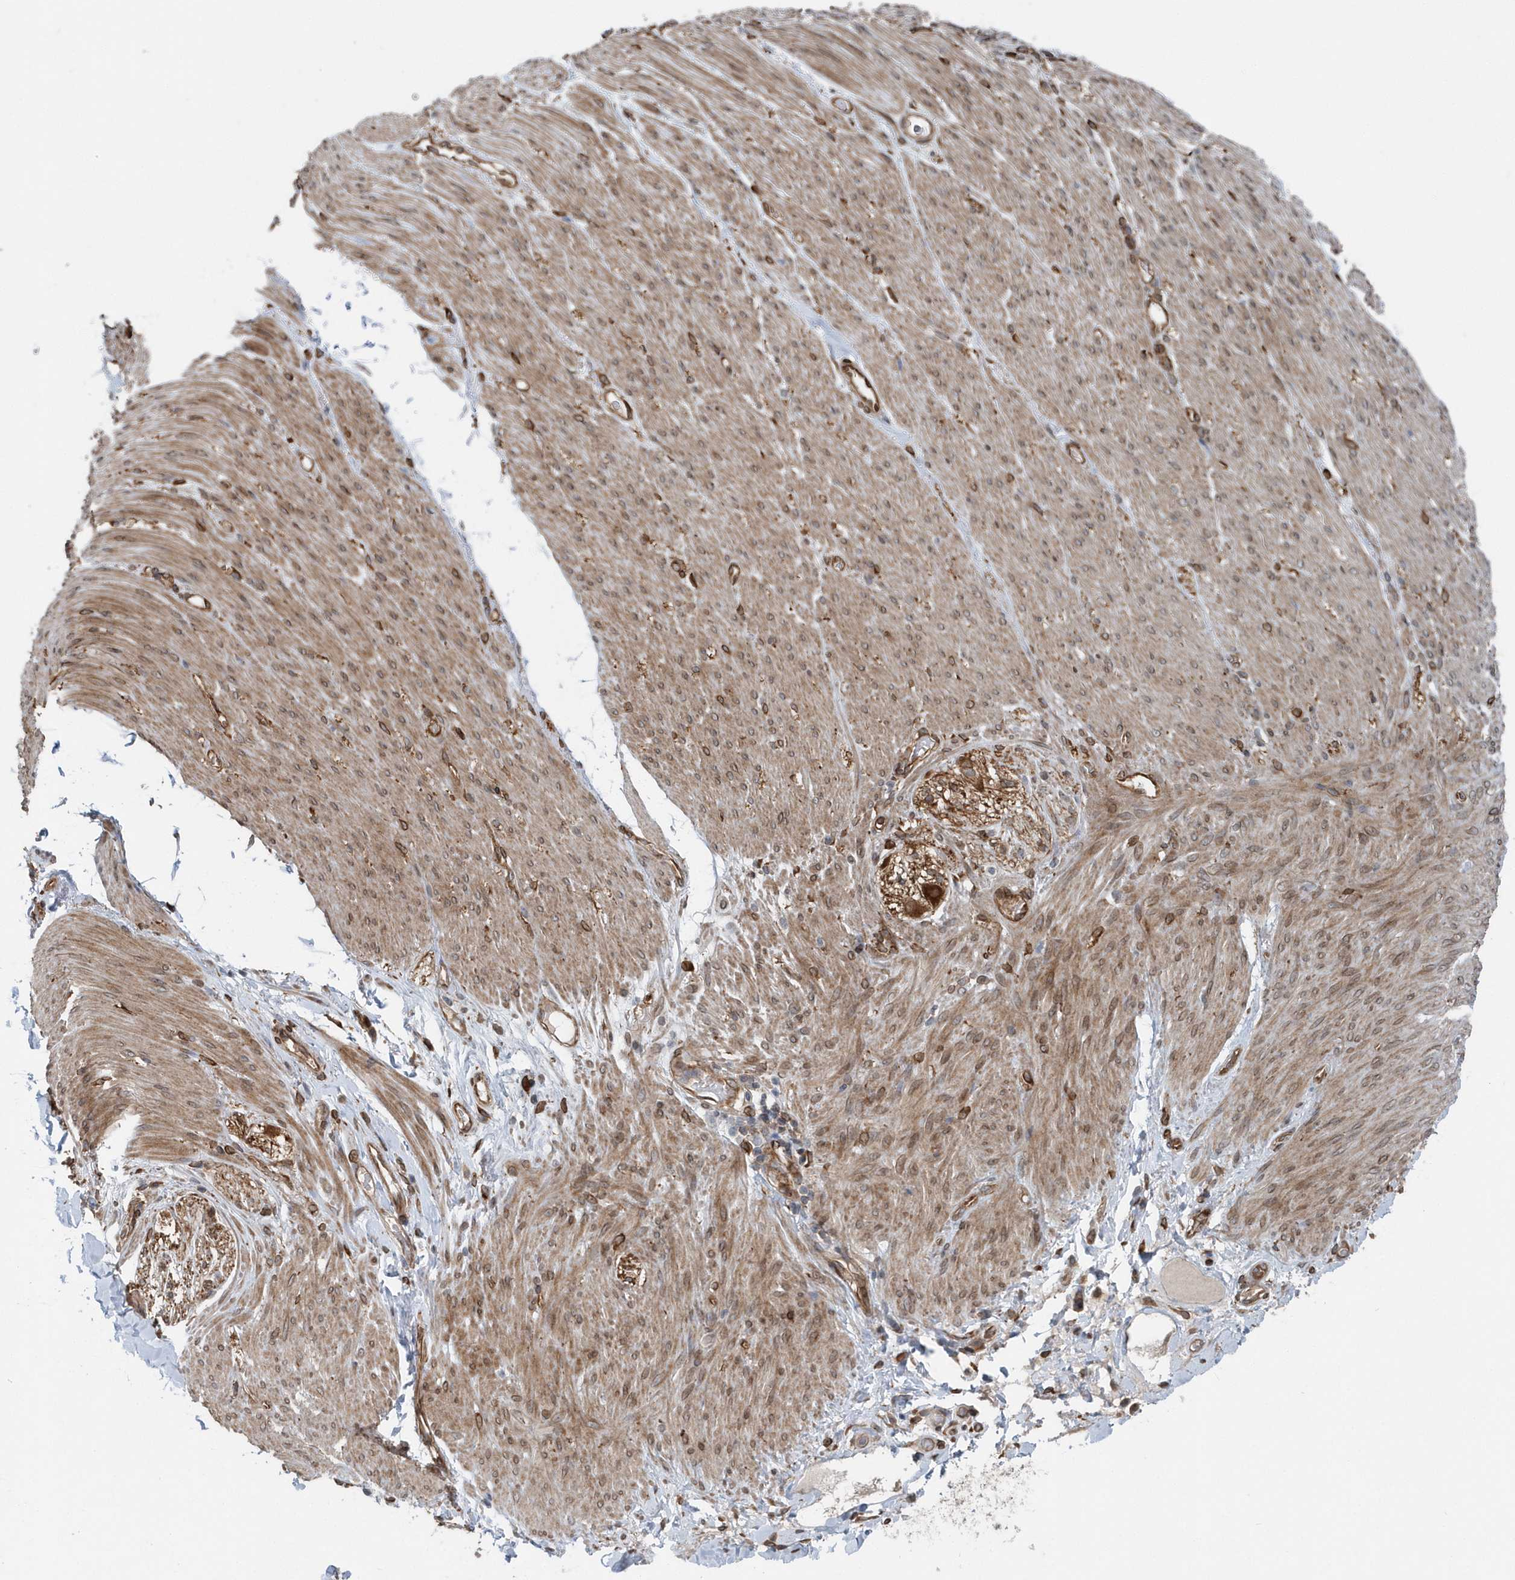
{"staining": {"intensity": "strong", "quantity": ">75%", "location": "cytoplasmic/membranous"}, "tissue": "adipose tissue", "cell_type": "Adipocytes", "image_type": "normal", "snomed": [{"axis": "morphology", "description": "Normal tissue, NOS"}, {"axis": "topography", "description": "Colon"}, {"axis": "topography", "description": "Peripheral nerve tissue"}], "caption": "Protein staining of normal adipose tissue demonstrates strong cytoplasmic/membranous staining in approximately >75% of adipocytes. (Stains: DAB (3,3'-diaminobenzidine) in brown, nuclei in blue, Microscopy: brightfield microscopy at high magnification).", "gene": "MCC", "patient": {"sex": "female", "age": 61}}